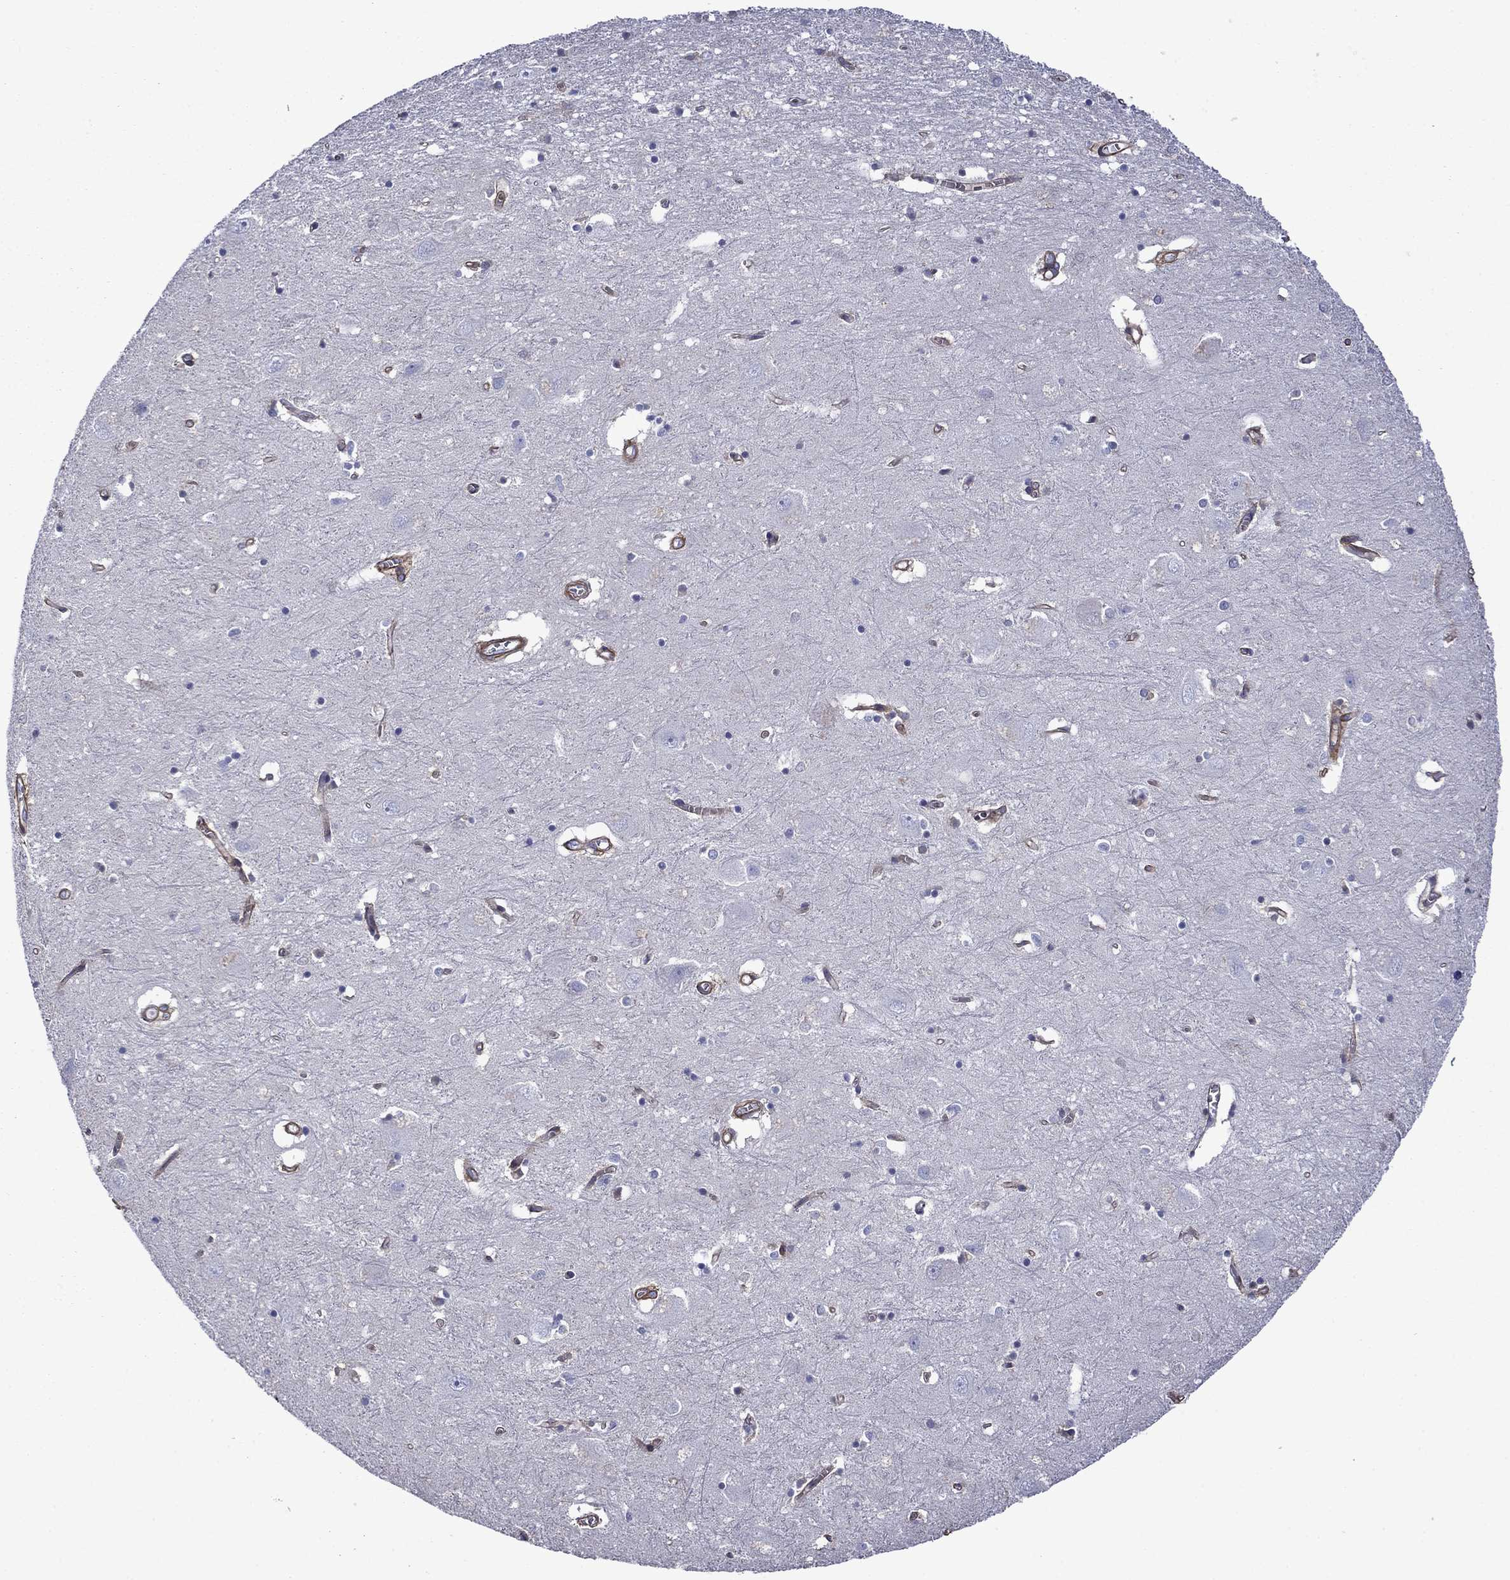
{"staining": {"intensity": "negative", "quantity": "none", "location": "none"}, "tissue": "caudate", "cell_type": "Glial cells", "image_type": "normal", "snomed": [{"axis": "morphology", "description": "Normal tissue, NOS"}, {"axis": "topography", "description": "Lateral ventricle wall"}], "caption": "High magnification brightfield microscopy of normal caudate stained with DAB (3,3'-diaminobenzidine) (brown) and counterstained with hematoxylin (blue): glial cells show no significant positivity.", "gene": "HSPG2", "patient": {"sex": "male", "age": 54}}